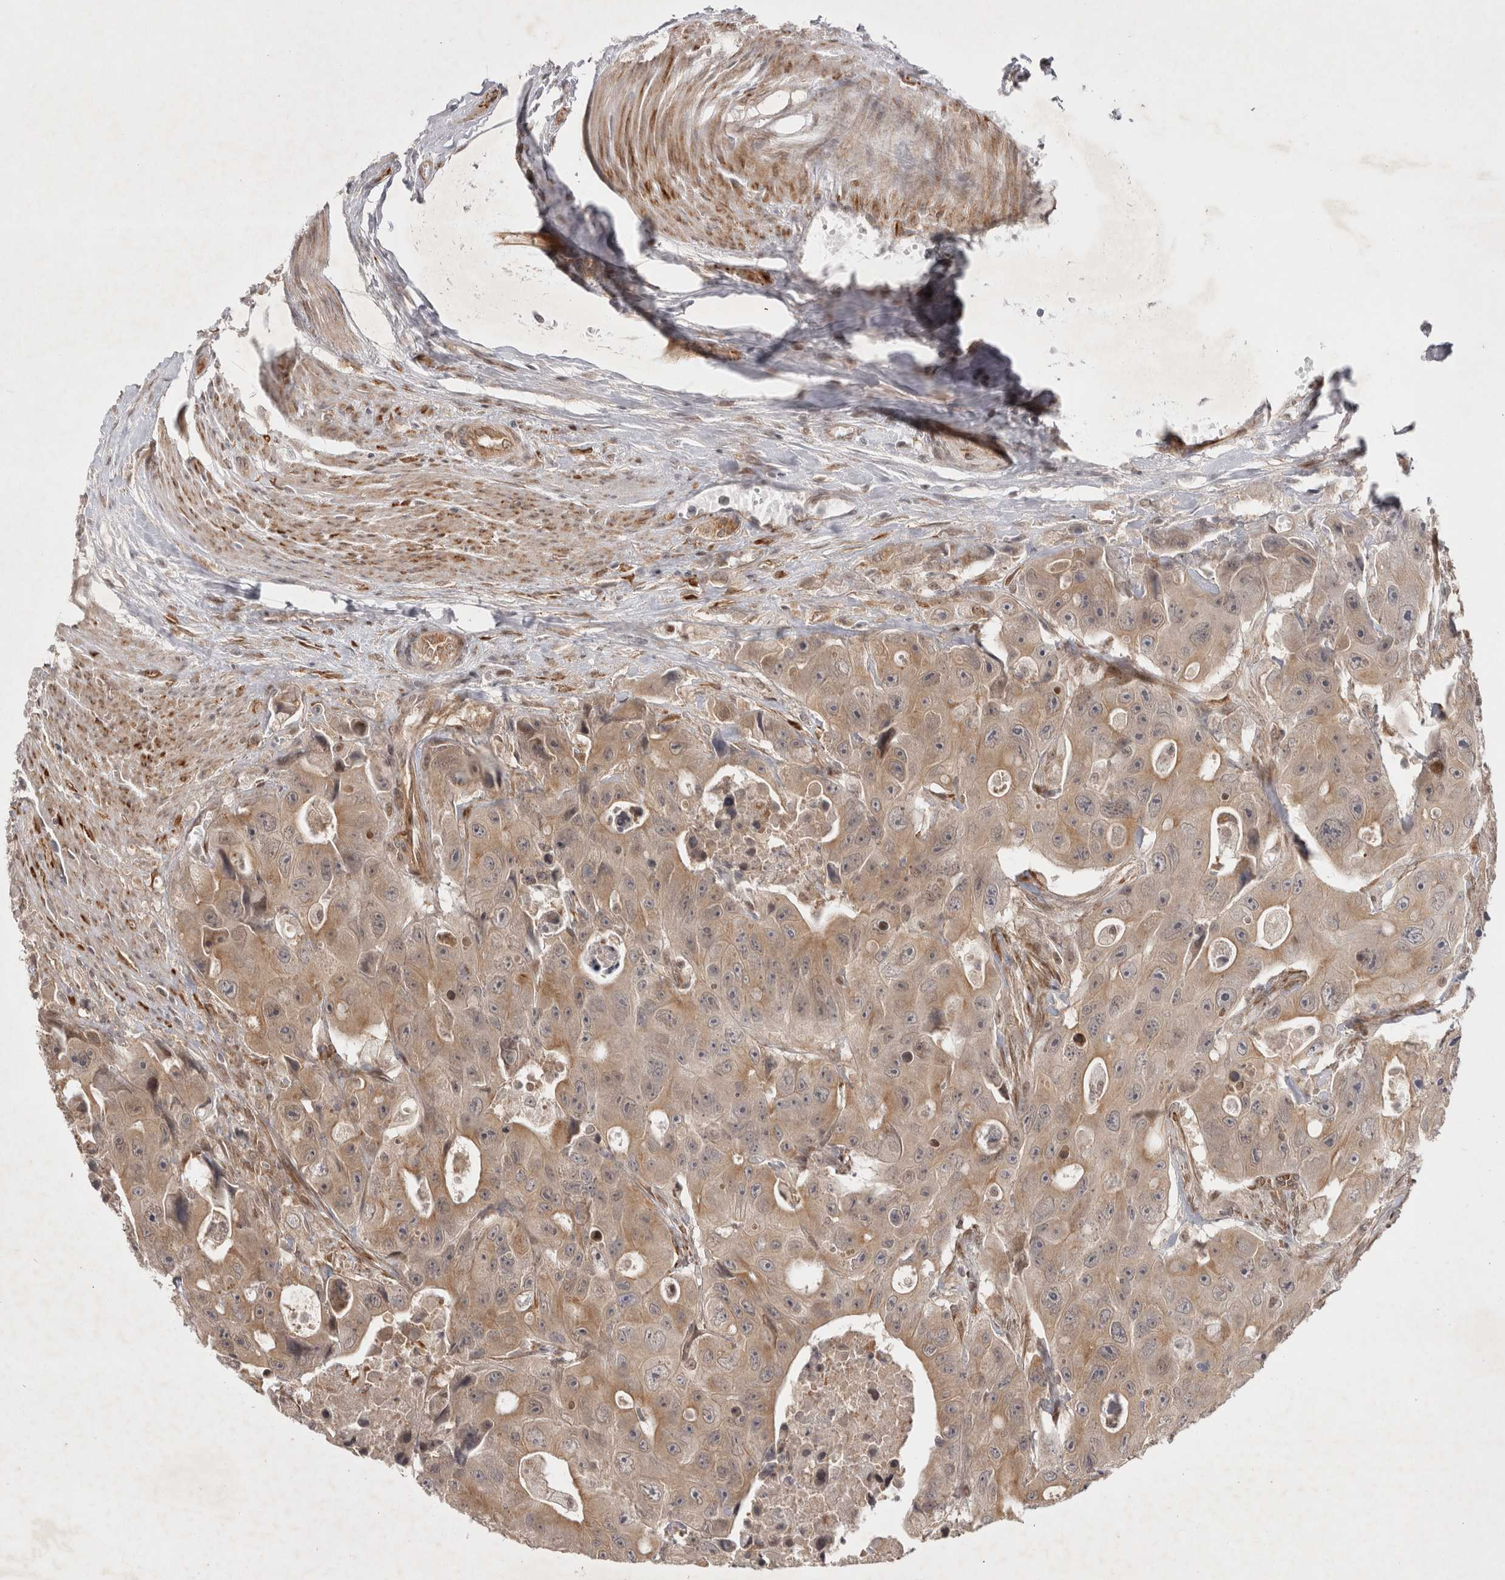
{"staining": {"intensity": "moderate", "quantity": ">75%", "location": "cytoplasmic/membranous"}, "tissue": "colorectal cancer", "cell_type": "Tumor cells", "image_type": "cancer", "snomed": [{"axis": "morphology", "description": "Adenocarcinoma, NOS"}, {"axis": "topography", "description": "Colon"}], "caption": "Colorectal adenocarcinoma stained with a protein marker reveals moderate staining in tumor cells.", "gene": "ZNF318", "patient": {"sex": "female", "age": 46}}